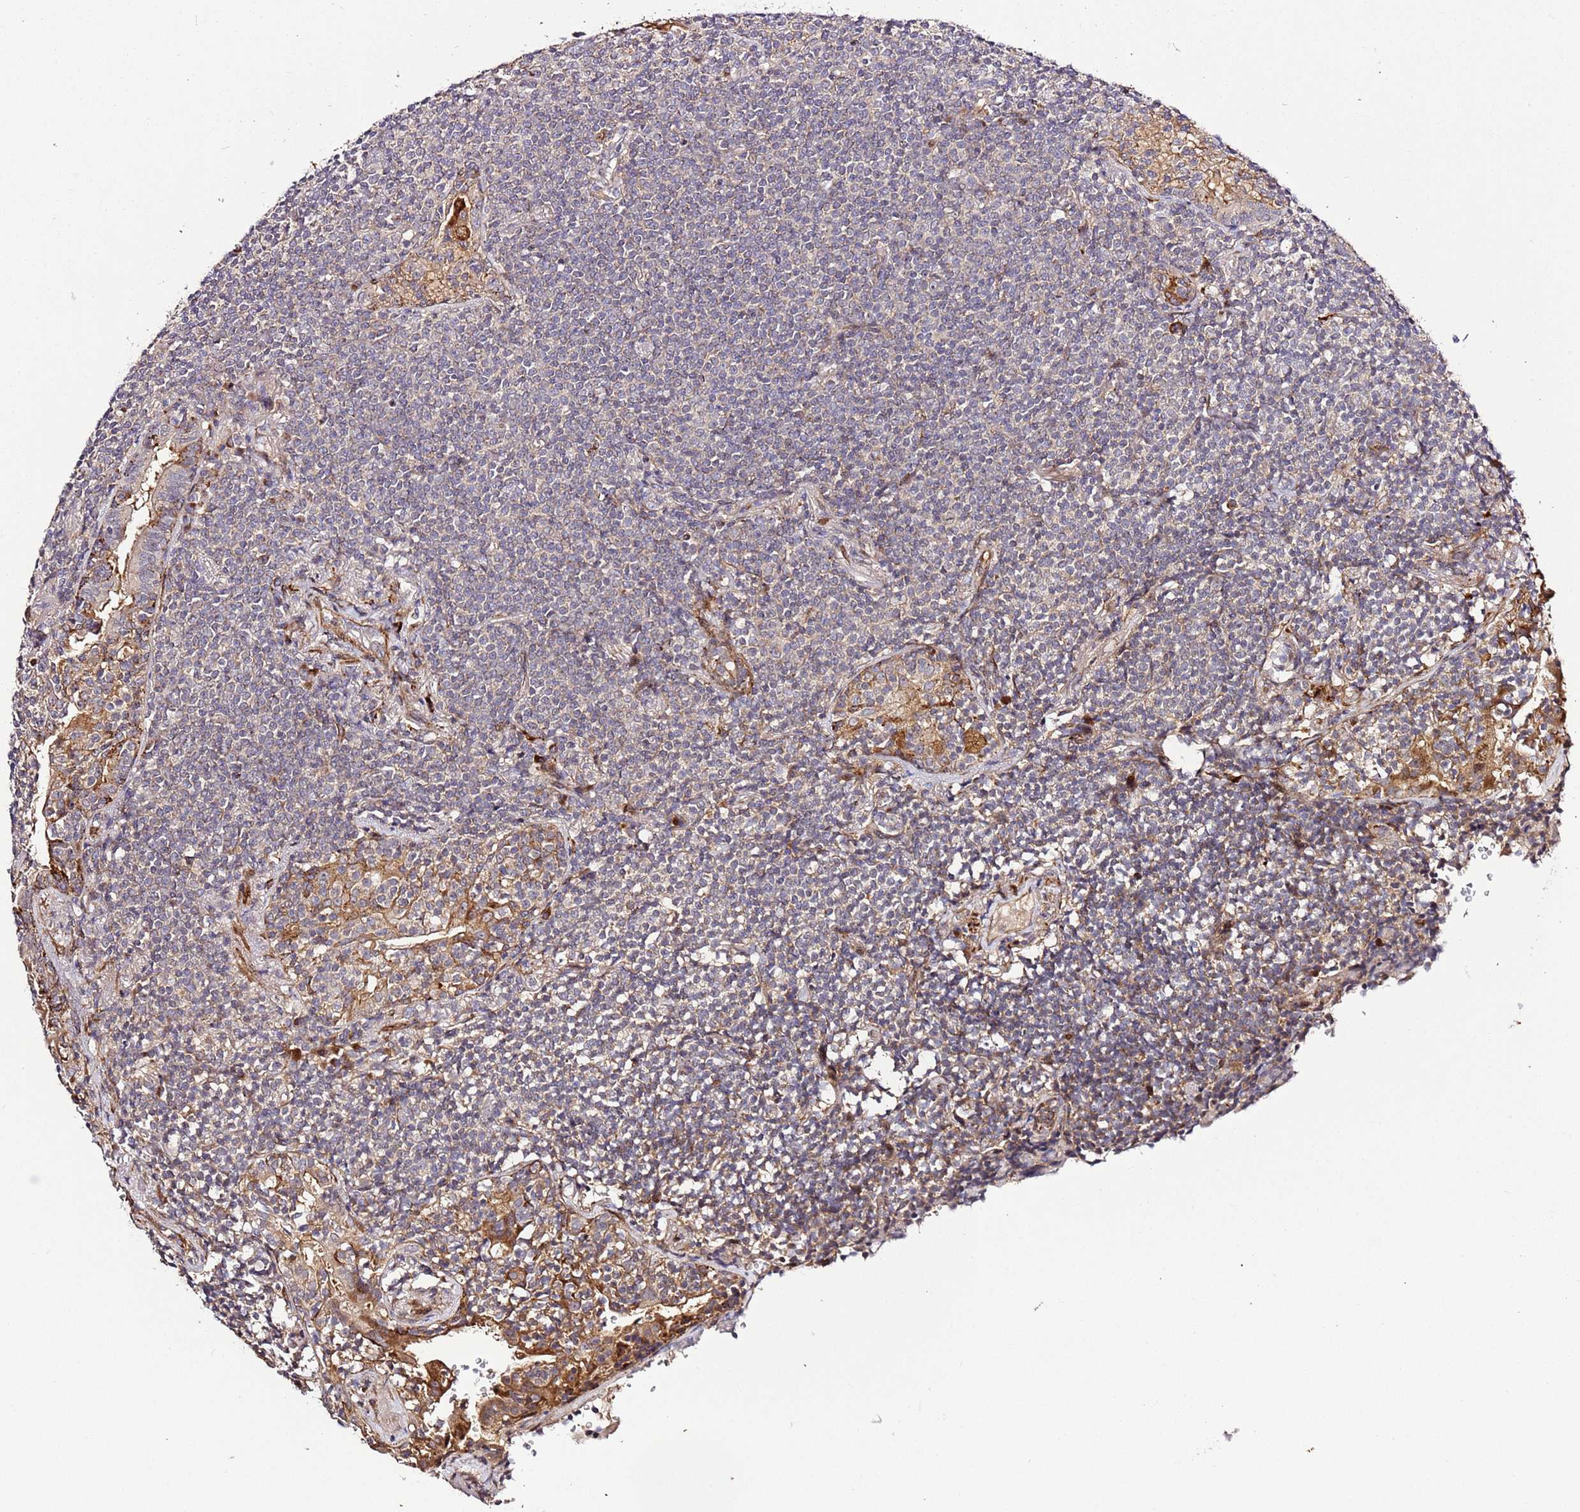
{"staining": {"intensity": "negative", "quantity": "none", "location": "none"}, "tissue": "lymphoma", "cell_type": "Tumor cells", "image_type": "cancer", "snomed": [{"axis": "morphology", "description": "Malignant lymphoma, non-Hodgkin's type, Low grade"}, {"axis": "topography", "description": "Lung"}], "caption": "There is no significant staining in tumor cells of low-grade malignant lymphoma, non-Hodgkin's type.", "gene": "PVRIG", "patient": {"sex": "female", "age": 71}}